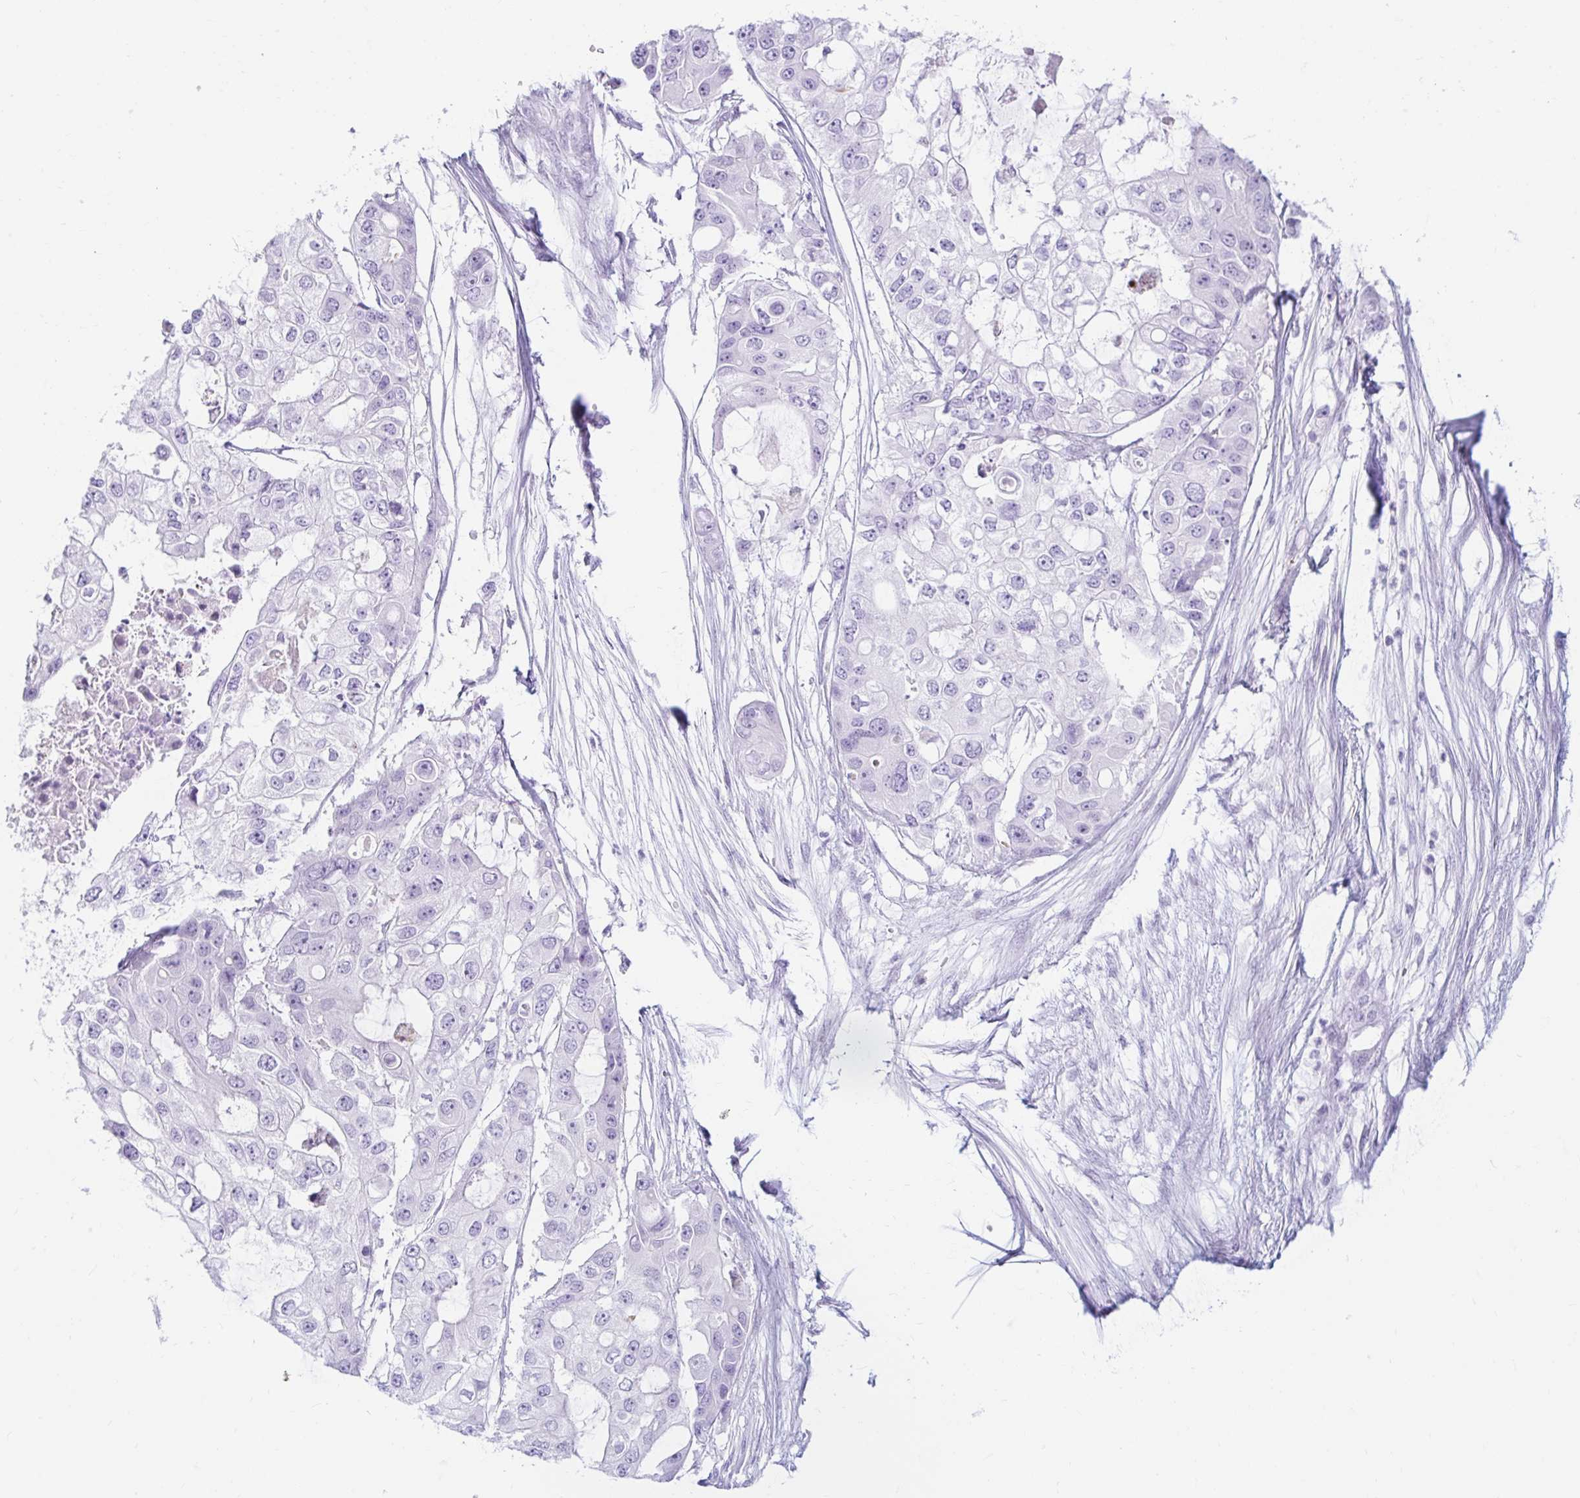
{"staining": {"intensity": "negative", "quantity": "none", "location": "none"}, "tissue": "ovarian cancer", "cell_type": "Tumor cells", "image_type": "cancer", "snomed": [{"axis": "morphology", "description": "Cystadenocarcinoma, serous, NOS"}, {"axis": "topography", "description": "Ovary"}], "caption": "Ovarian serous cystadenocarcinoma was stained to show a protein in brown. There is no significant positivity in tumor cells.", "gene": "ERICH6", "patient": {"sex": "female", "age": 56}}